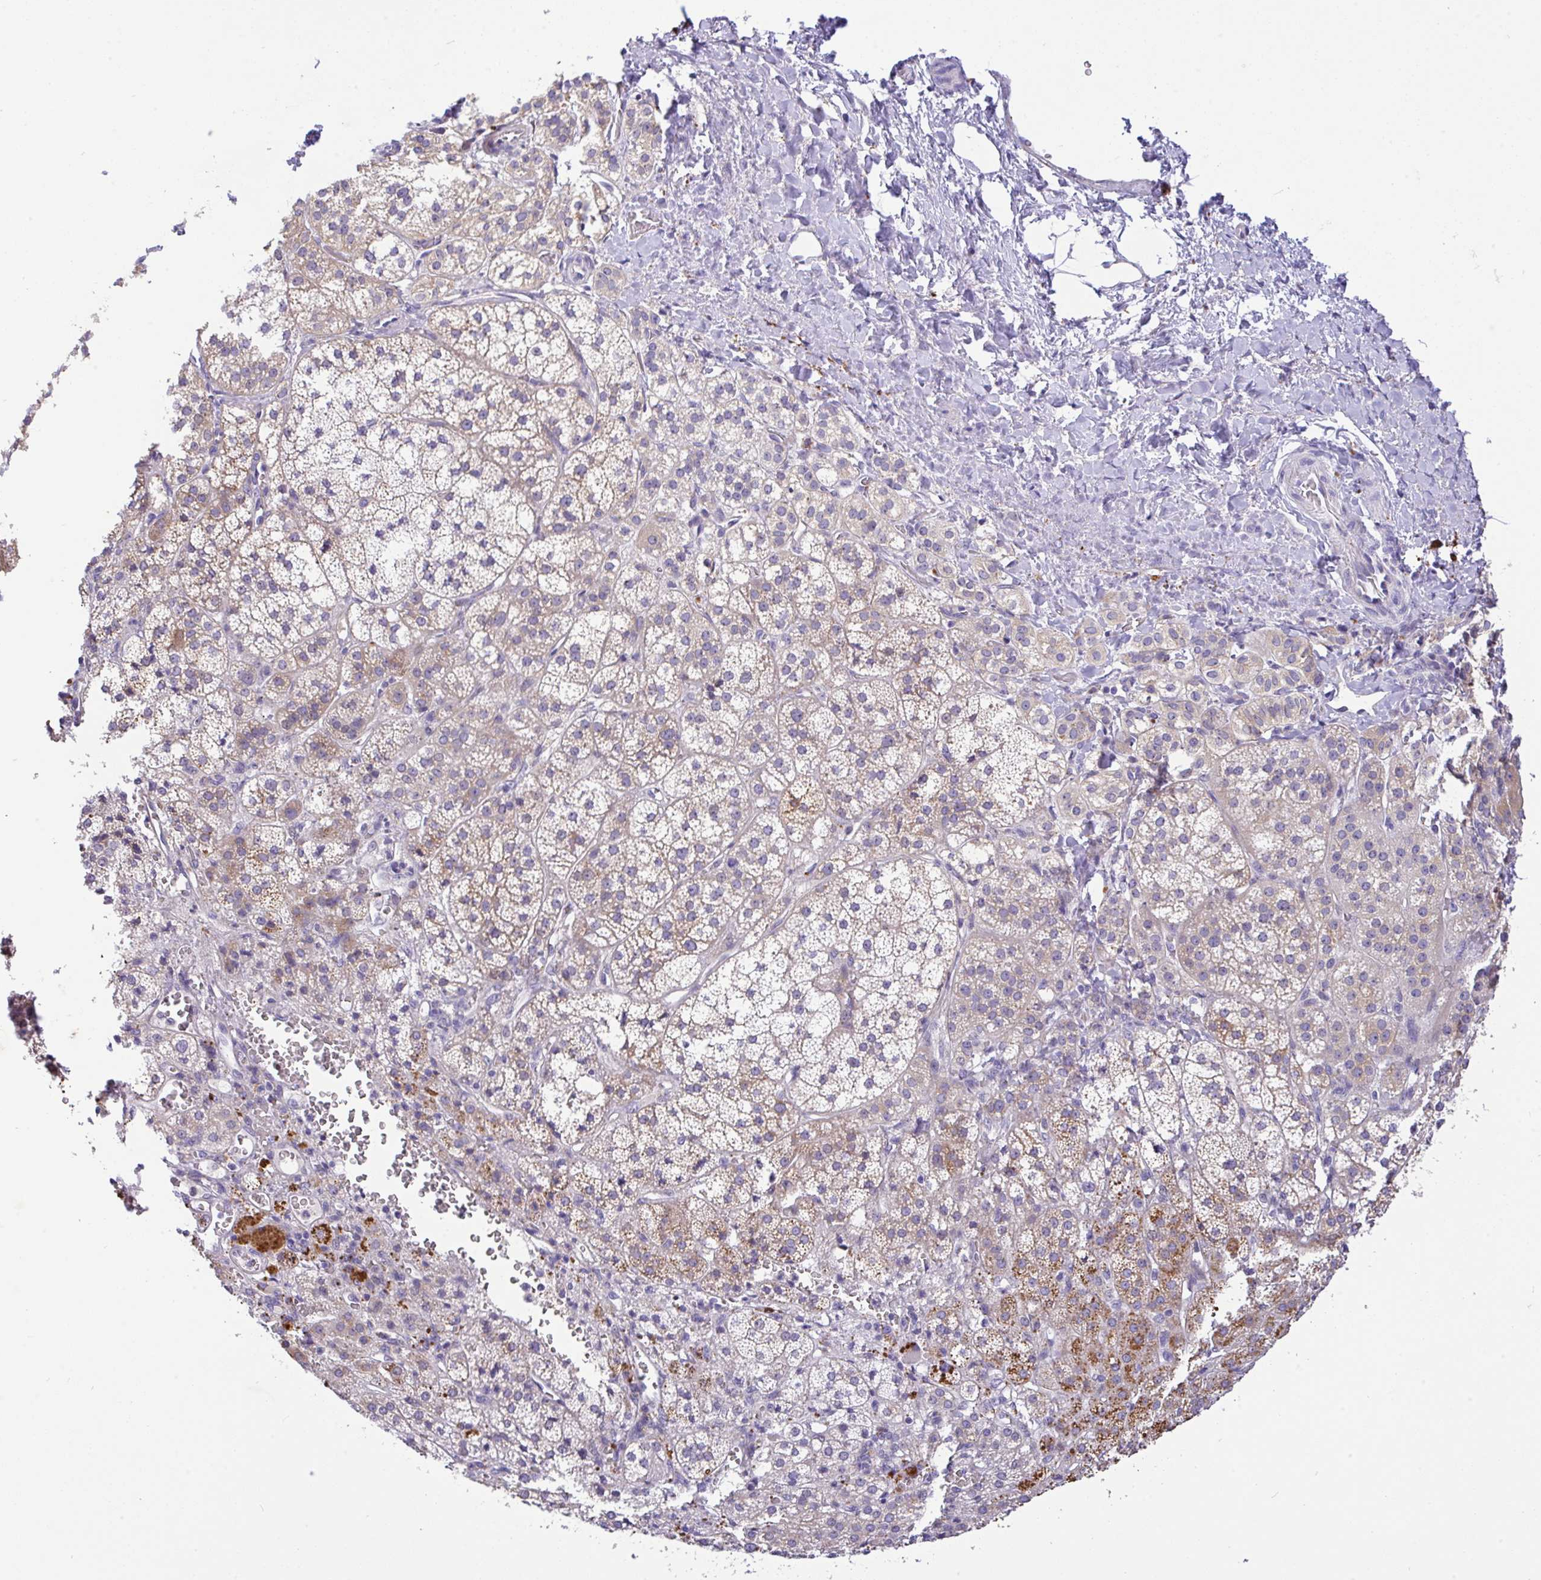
{"staining": {"intensity": "moderate", "quantity": "25%-75%", "location": "cytoplasmic/membranous"}, "tissue": "adrenal gland", "cell_type": "Glandular cells", "image_type": "normal", "snomed": [{"axis": "morphology", "description": "Normal tissue, NOS"}, {"axis": "topography", "description": "Adrenal gland"}], "caption": "Immunohistochemistry (IHC) image of normal adrenal gland: adrenal gland stained using IHC displays medium levels of moderate protein expression localized specifically in the cytoplasmic/membranous of glandular cells, appearing as a cytoplasmic/membranous brown color.", "gene": "EPN3", "patient": {"sex": "female", "age": 60}}